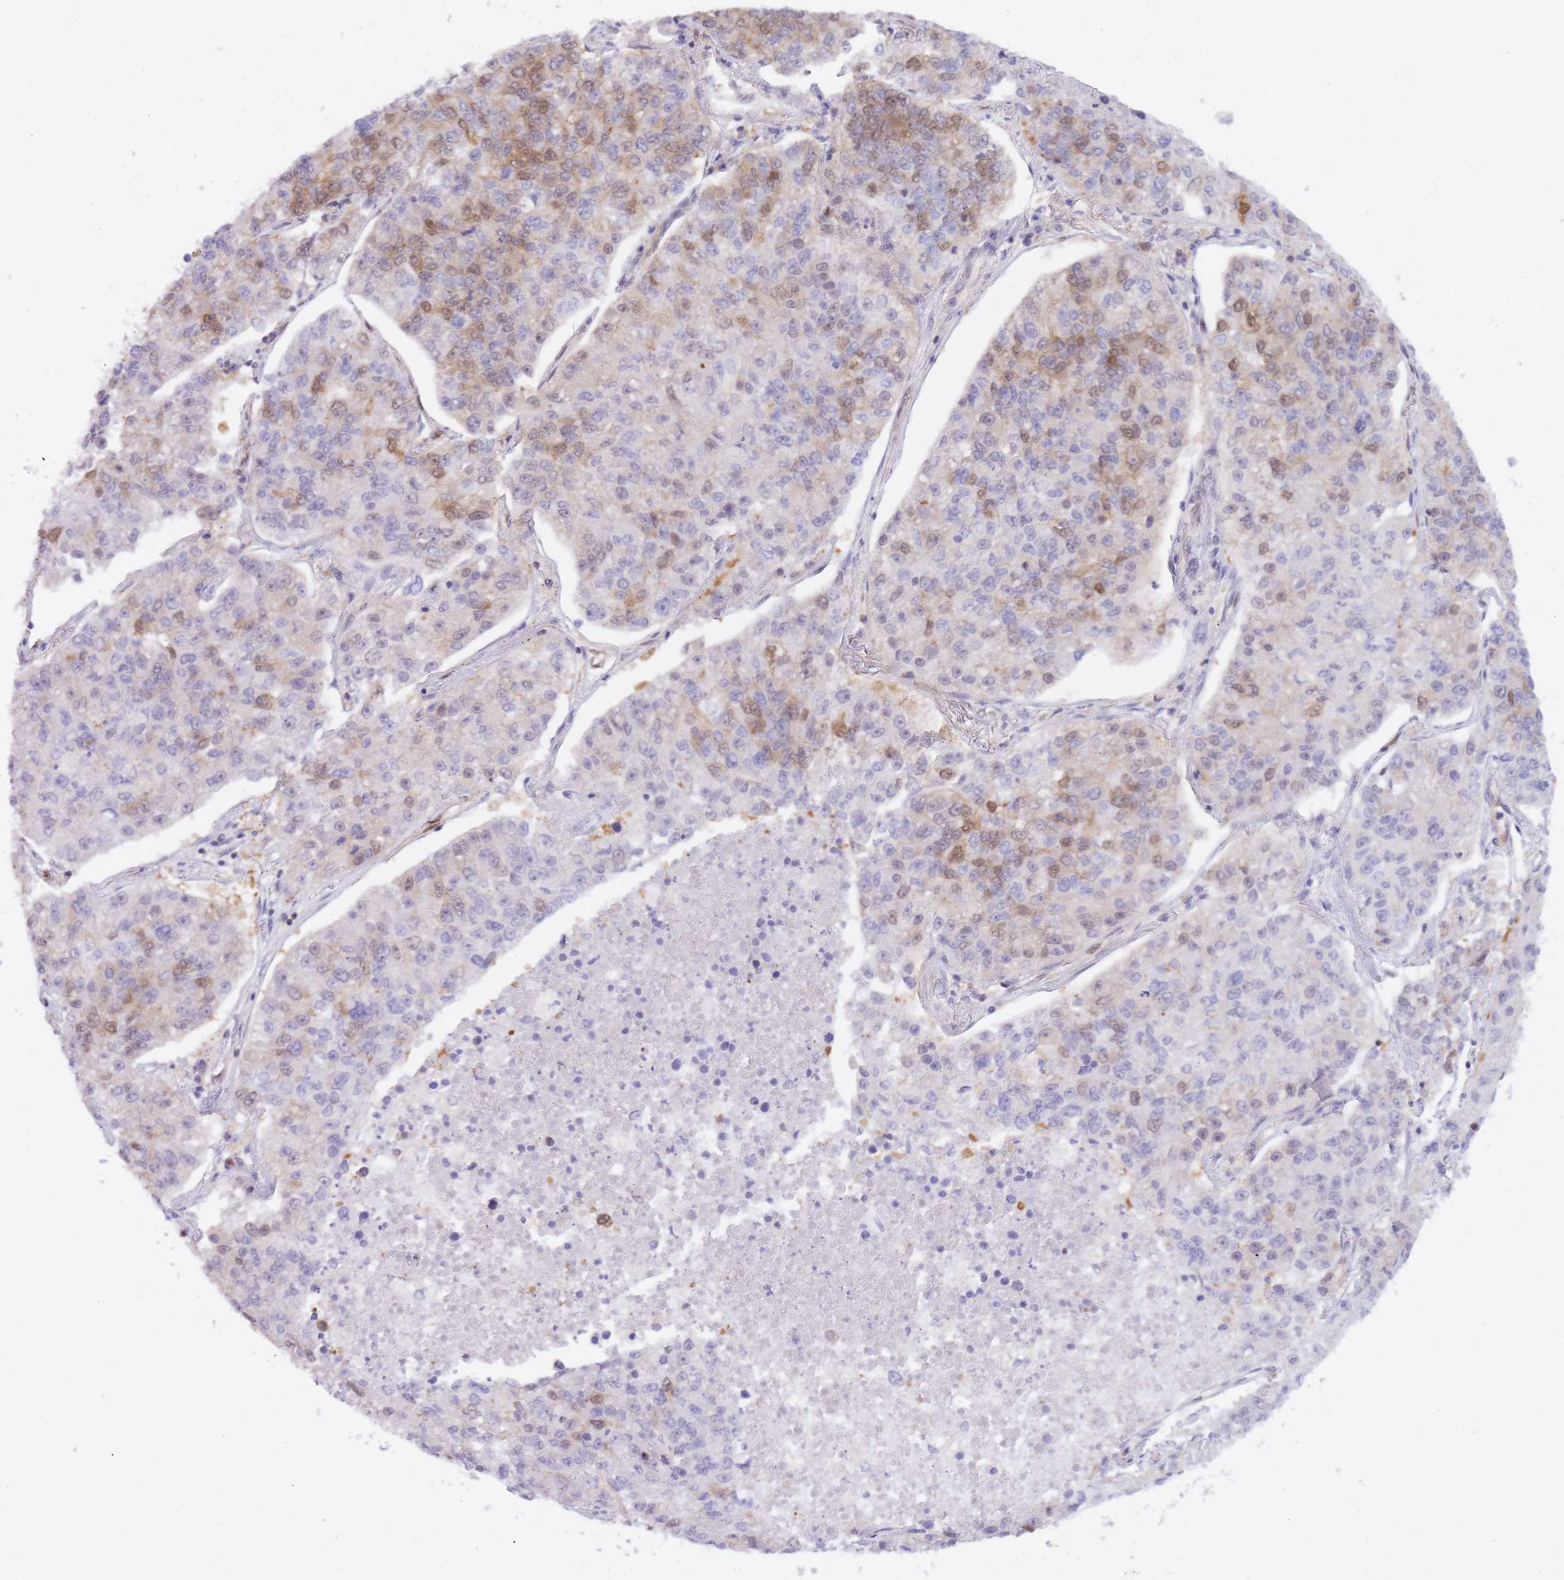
{"staining": {"intensity": "moderate", "quantity": "25%-75%", "location": "cytoplasmic/membranous,nuclear"}, "tissue": "lung cancer", "cell_type": "Tumor cells", "image_type": "cancer", "snomed": [{"axis": "morphology", "description": "Adenocarcinoma, NOS"}, {"axis": "topography", "description": "Lung"}], "caption": "DAB (3,3'-diaminobenzidine) immunohistochemical staining of lung adenocarcinoma exhibits moderate cytoplasmic/membranous and nuclear protein expression in approximately 25%-75% of tumor cells.", "gene": "NSFL1C", "patient": {"sex": "male", "age": 49}}